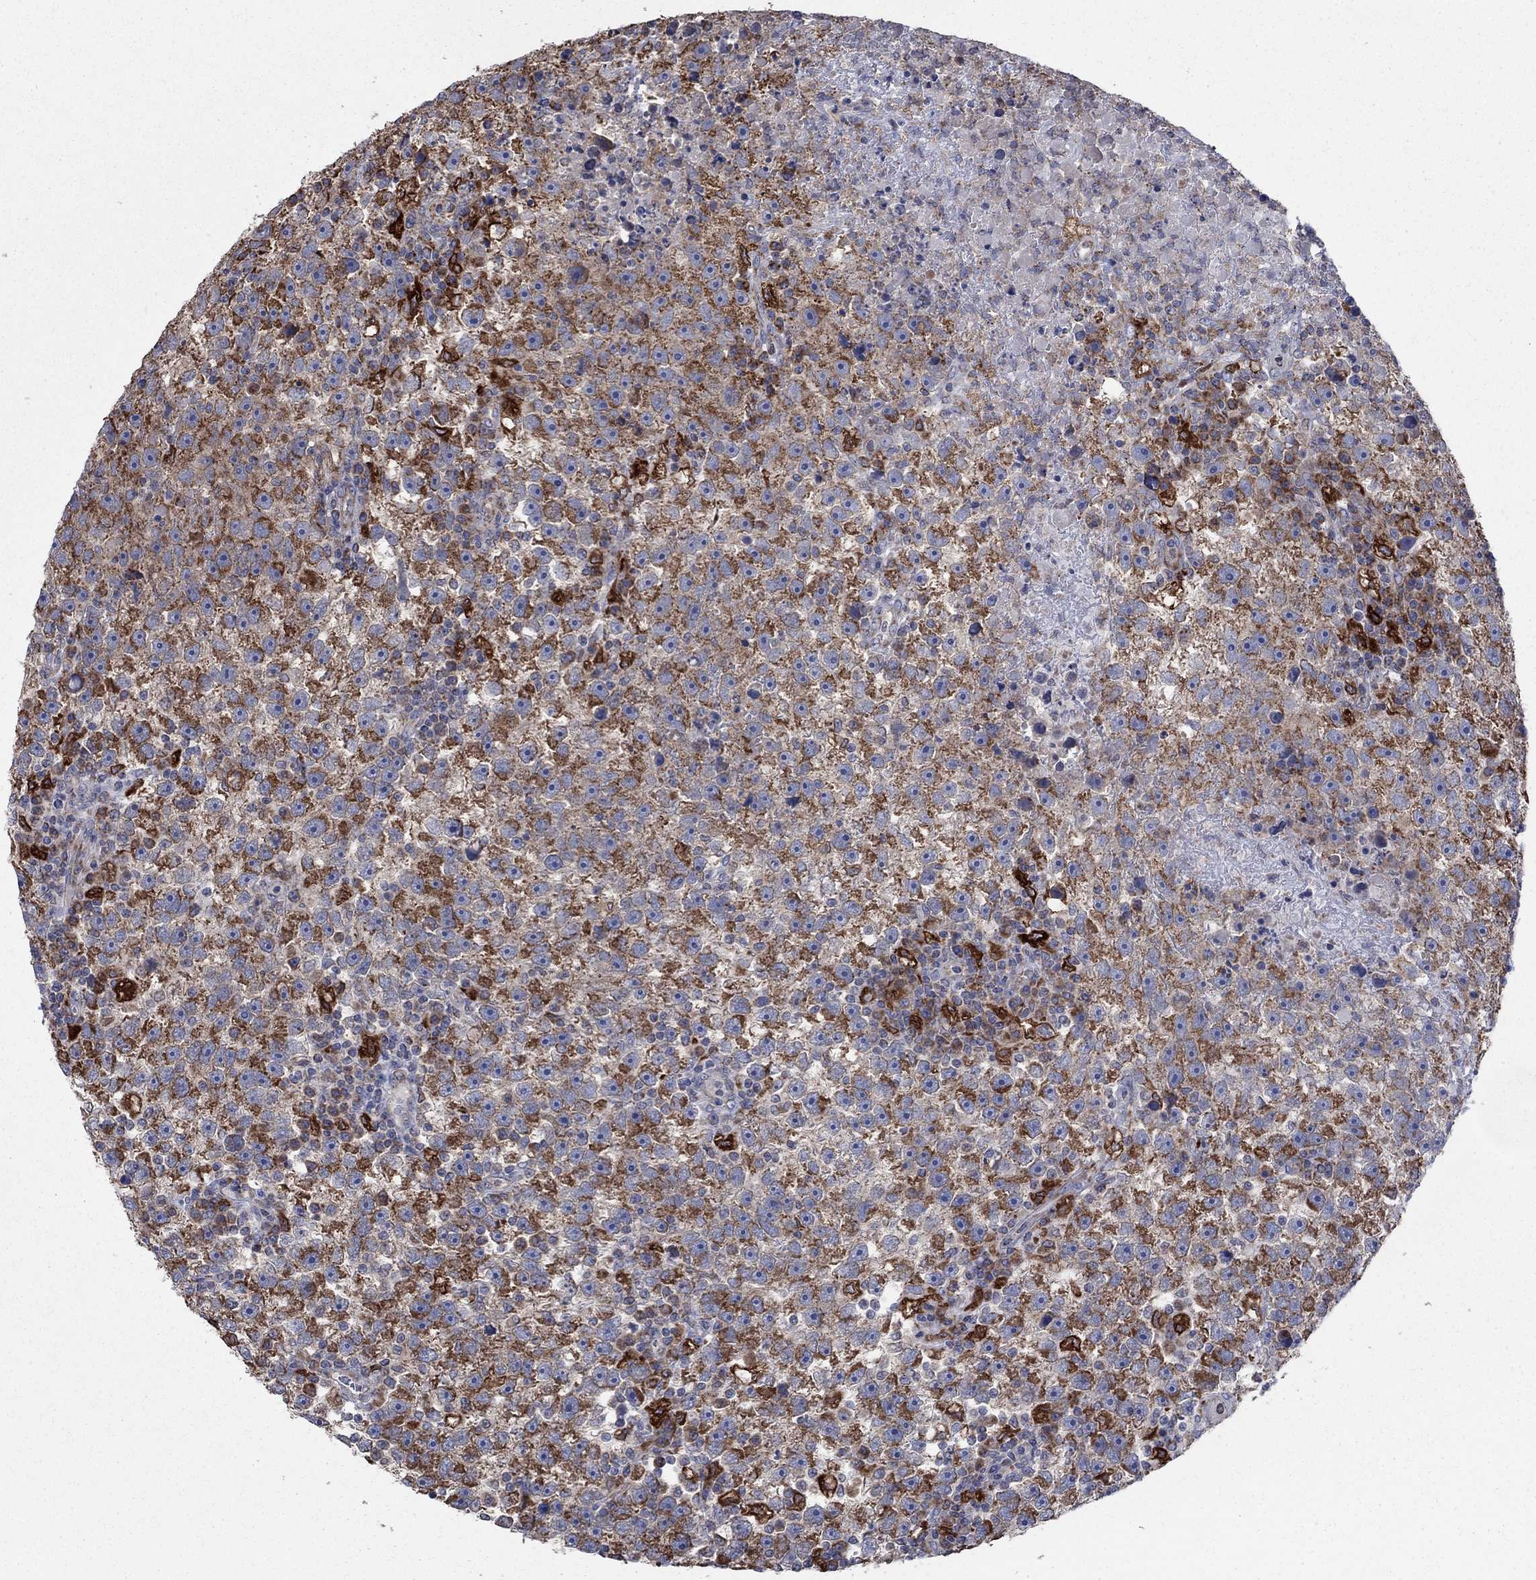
{"staining": {"intensity": "strong", "quantity": "25%-75%", "location": "cytoplasmic/membranous"}, "tissue": "testis cancer", "cell_type": "Tumor cells", "image_type": "cancer", "snomed": [{"axis": "morphology", "description": "Seminoma, NOS"}, {"axis": "topography", "description": "Testis"}], "caption": "Immunohistochemical staining of human testis cancer (seminoma) exhibits high levels of strong cytoplasmic/membranous protein staining in approximately 25%-75% of tumor cells.", "gene": "NCEH1", "patient": {"sex": "male", "age": 47}}